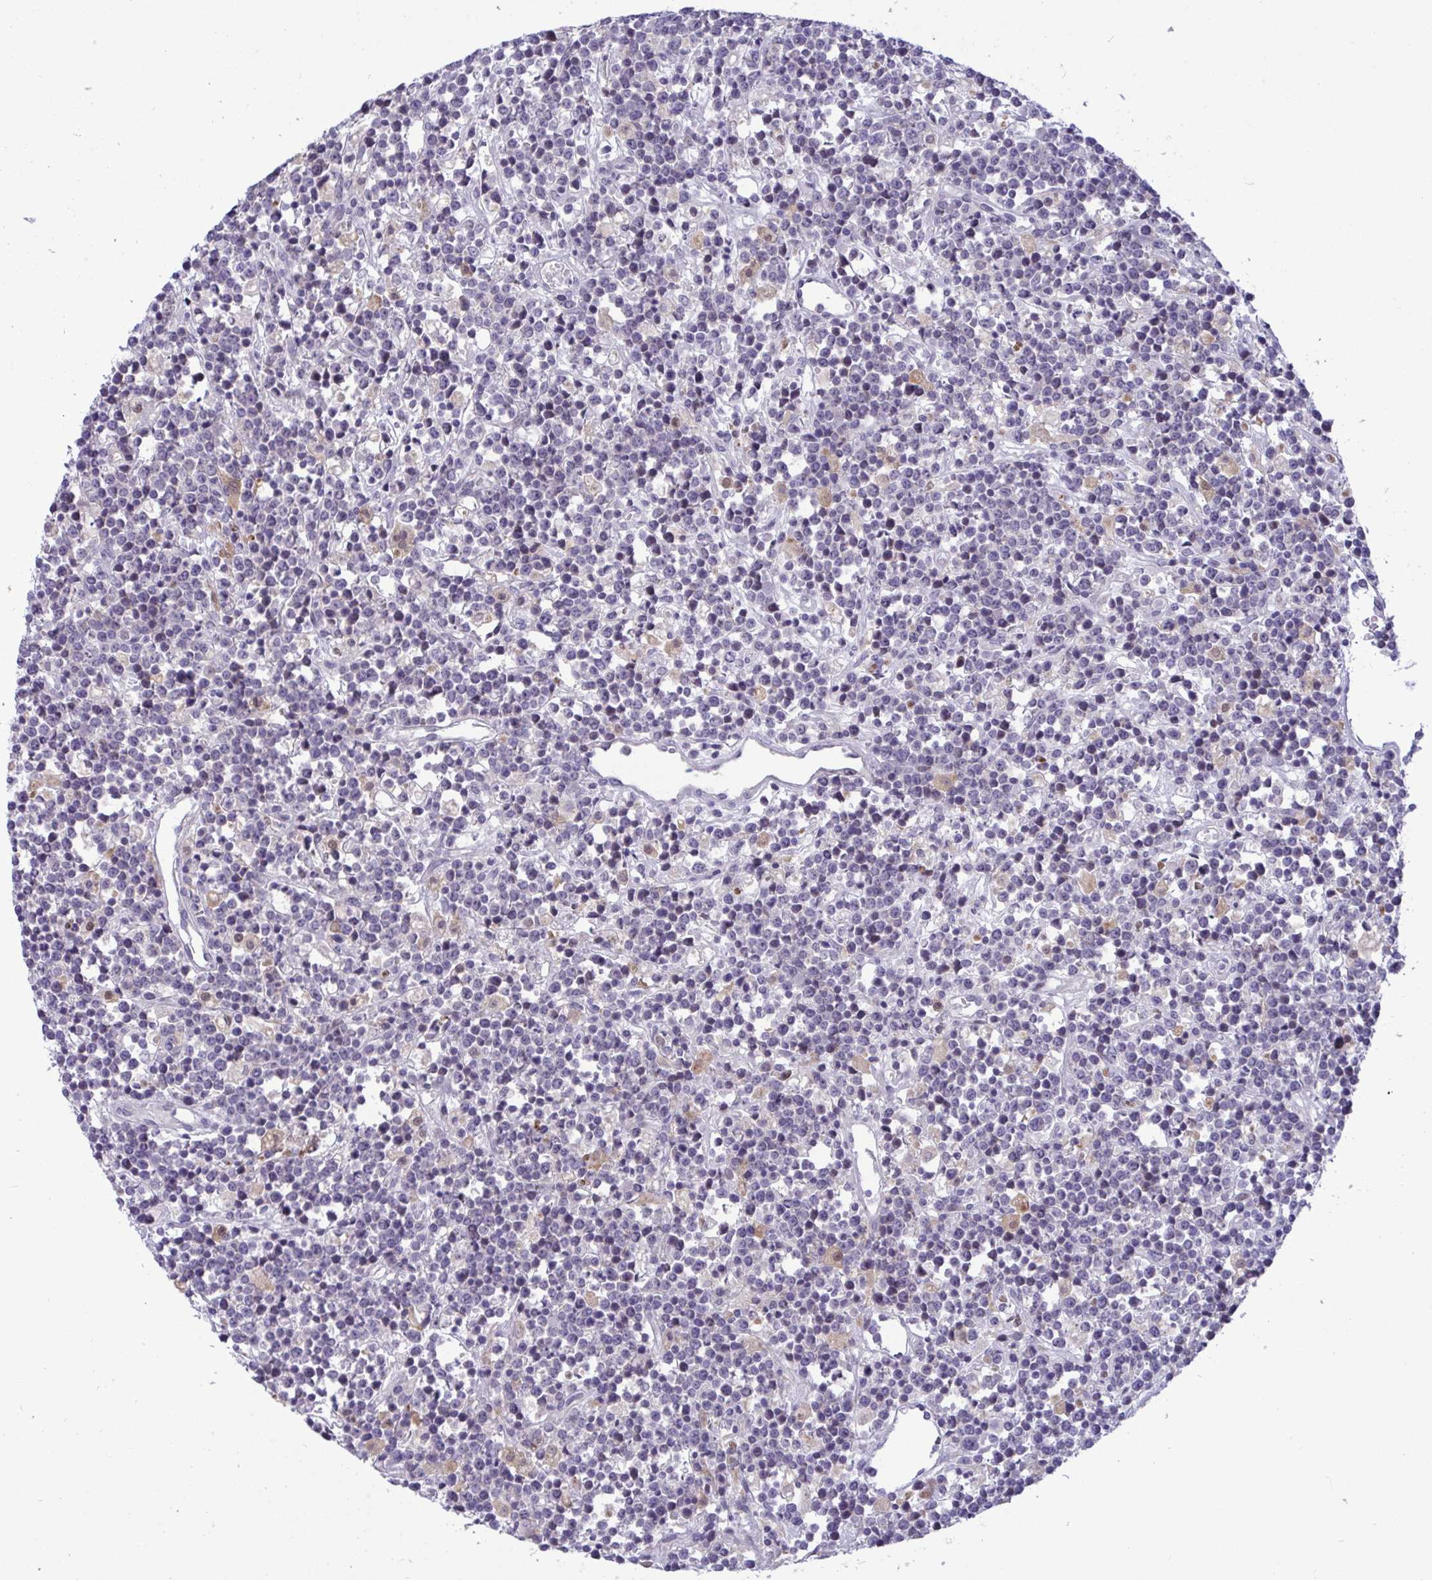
{"staining": {"intensity": "negative", "quantity": "none", "location": "none"}, "tissue": "lymphoma", "cell_type": "Tumor cells", "image_type": "cancer", "snomed": [{"axis": "morphology", "description": "Malignant lymphoma, non-Hodgkin's type, High grade"}, {"axis": "topography", "description": "Ovary"}], "caption": "IHC photomicrograph of neoplastic tissue: human malignant lymphoma, non-Hodgkin's type (high-grade) stained with DAB (3,3'-diaminobenzidine) exhibits no significant protein positivity in tumor cells.", "gene": "EPOP", "patient": {"sex": "female", "age": 56}}